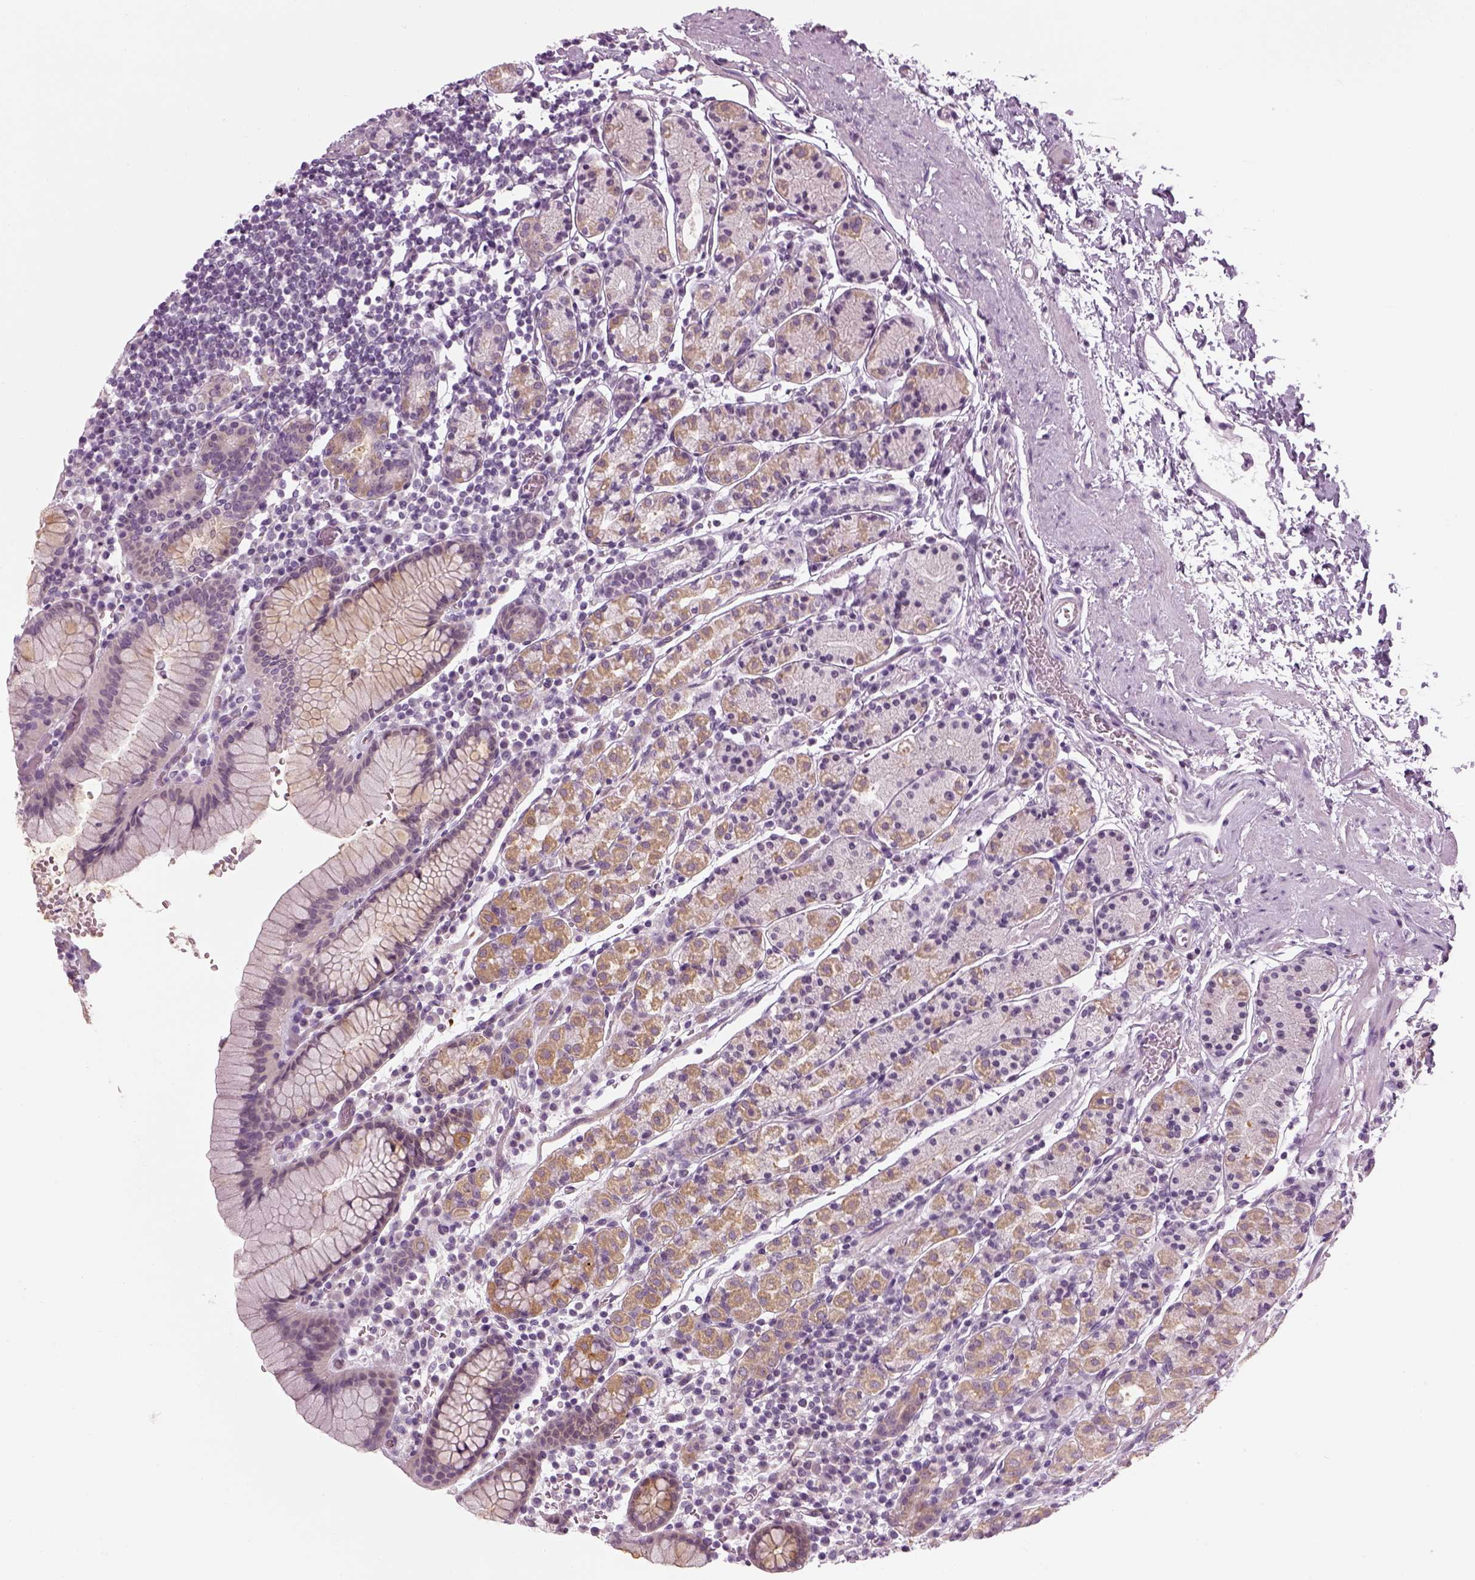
{"staining": {"intensity": "strong", "quantity": "<25%", "location": "cytoplasmic/membranous"}, "tissue": "stomach", "cell_type": "Glandular cells", "image_type": "normal", "snomed": [{"axis": "morphology", "description": "Normal tissue, NOS"}, {"axis": "topography", "description": "Stomach, upper"}, {"axis": "topography", "description": "Stomach"}], "caption": "Protein staining of benign stomach exhibits strong cytoplasmic/membranous expression in about <25% of glandular cells.", "gene": "LRRIQ3", "patient": {"sex": "male", "age": 62}}